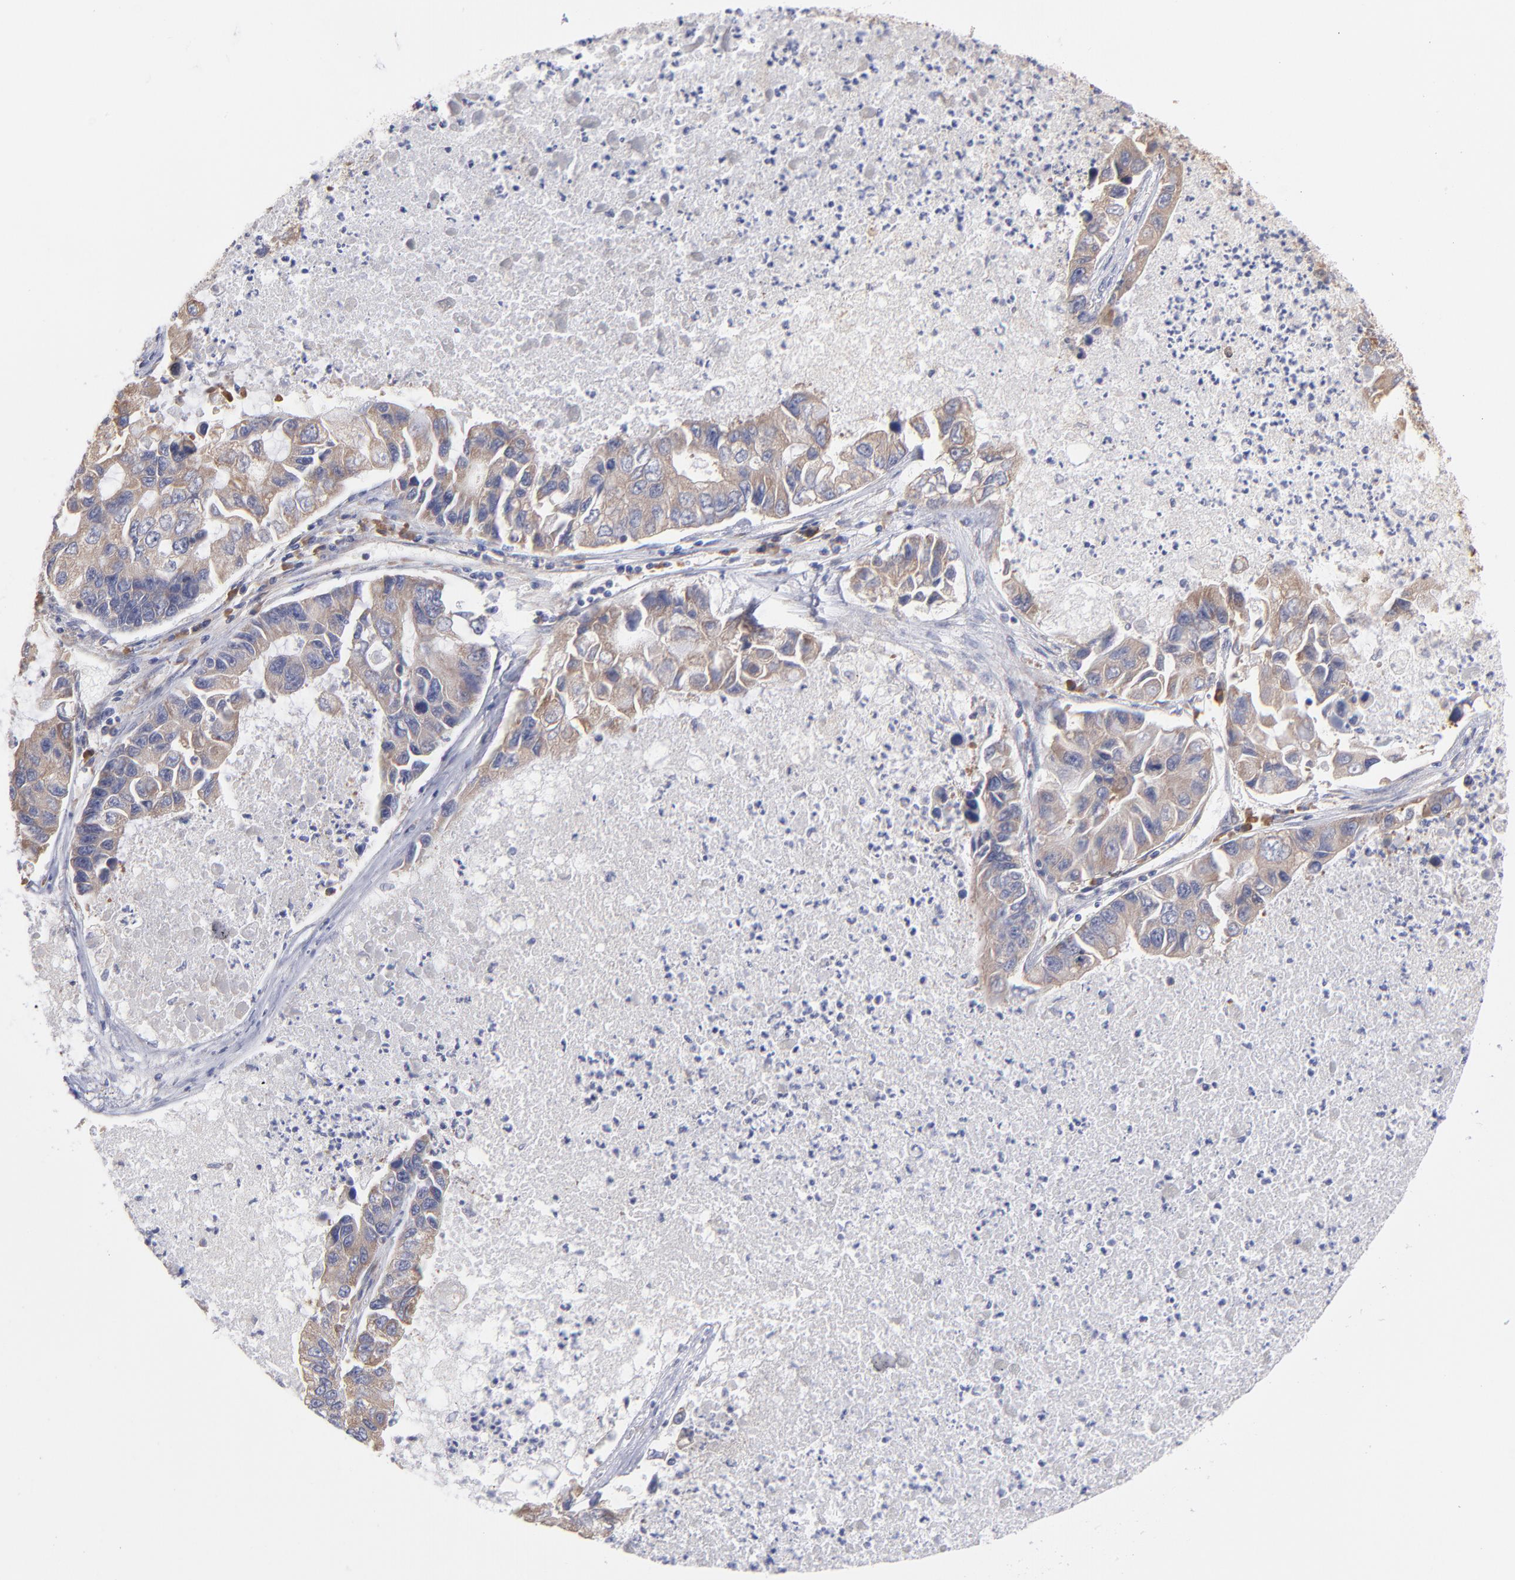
{"staining": {"intensity": "weak", "quantity": "25%-75%", "location": "cytoplasmic/membranous"}, "tissue": "lung cancer", "cell_type": "Tumor cells", "image_type": "cancer", "snomed": [{"axis": "morphology", "description": "Adenocarcinoma, NOS"}, {"axis": "topography", "description": "Lung"}], "caption": "Adenocarcinoma (lung) stained for a protein demonstrates weak cytoplasmic/membranous positivity in tumor cells. Immunohistochemistry stains the protein in brown and the nuclei are stained blue.", "gene": "RPLP0", "patient": {"sex": "female", "age": 51}}